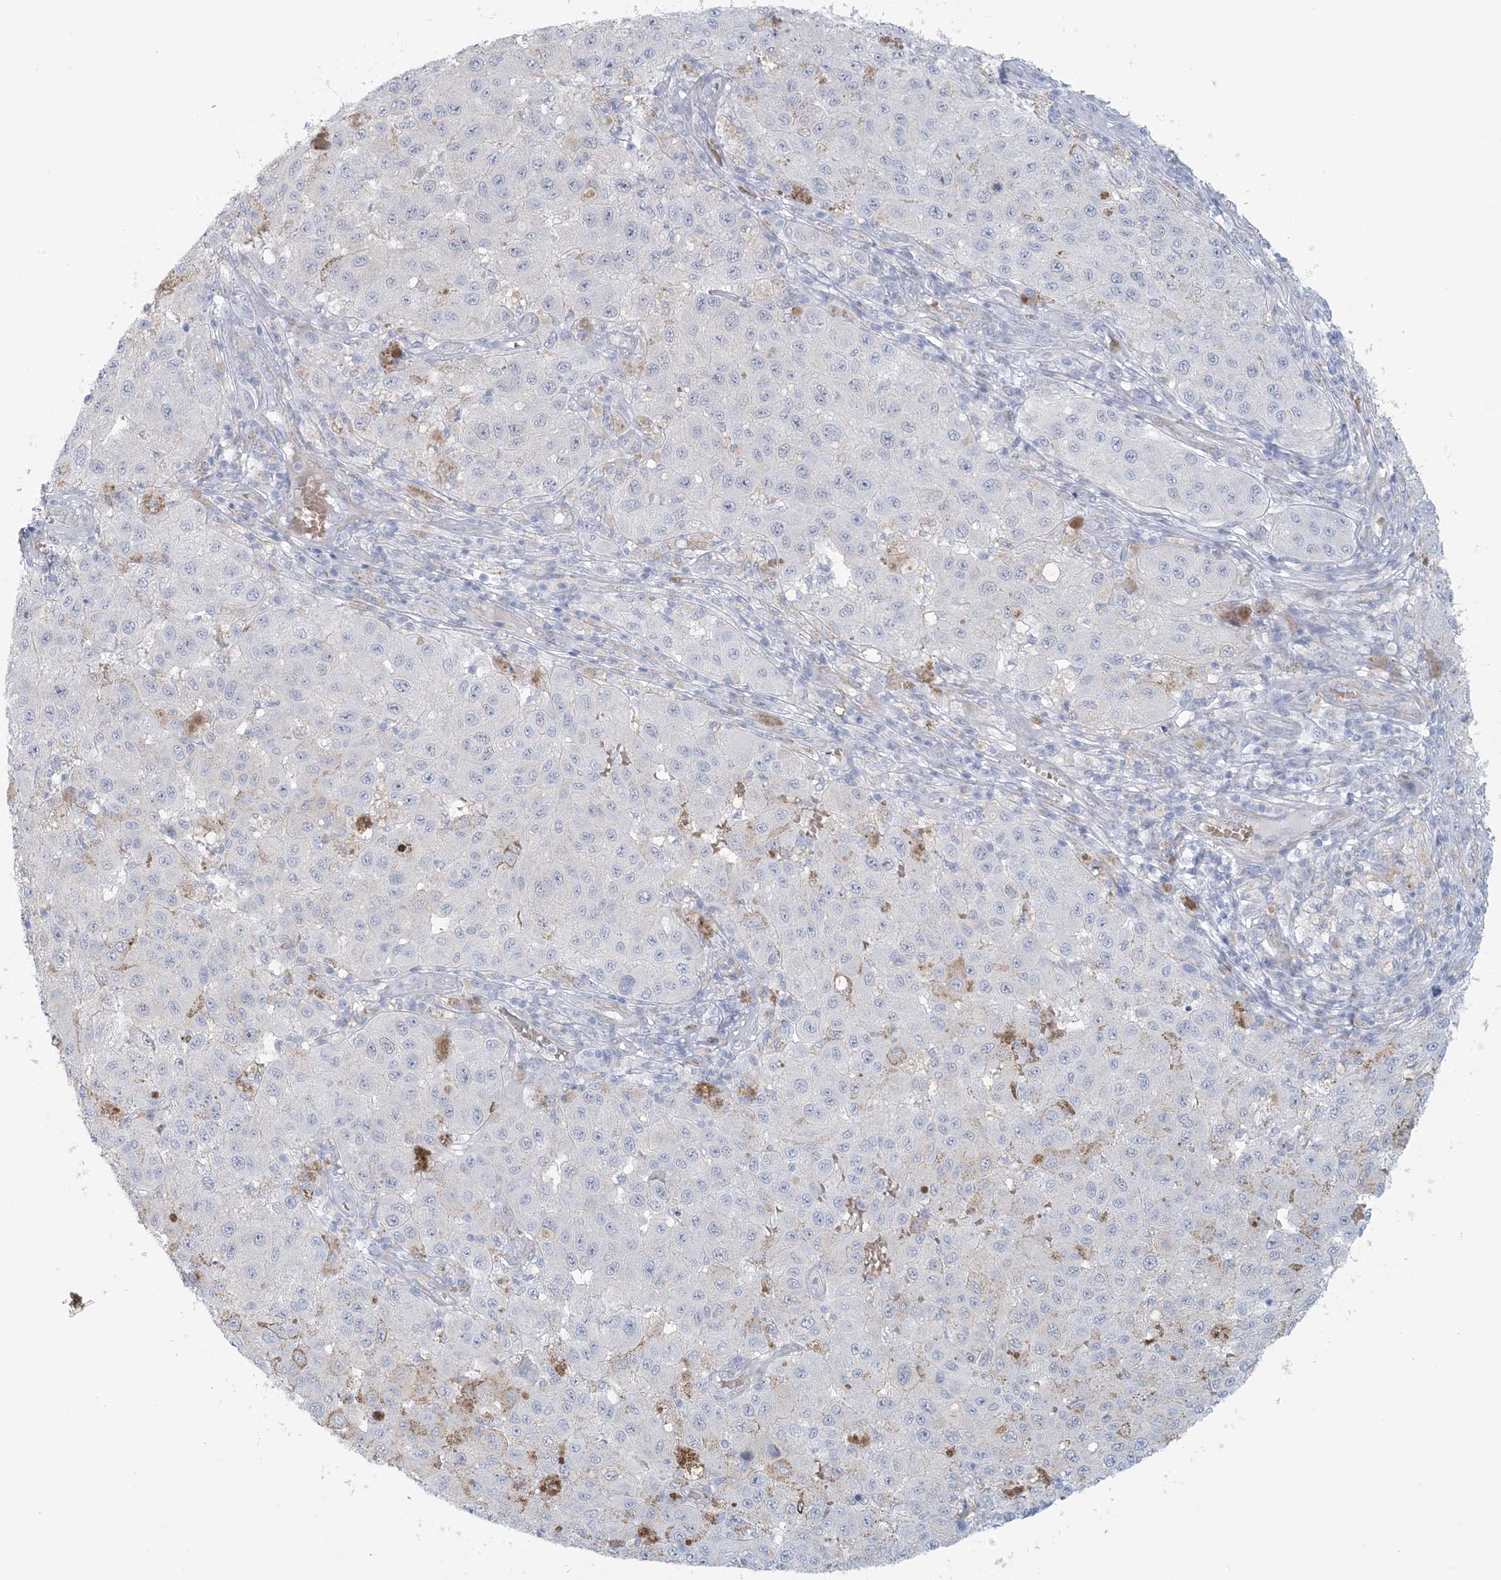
{"staining": {"intensity": "negative", "quantity": "none", "location": "none"}, "tissue": "melanoma", "cell_type": "Tumor cells", "image_type": "cancer", "snomed": [{"axis": "morphology", "description": "Malignant melanoma, NOS"}, {"axis": "topography", "description": "Skin"}], "caption": "Tumor cells show no significant positivity in melanoma.", "gene": "AGXT", "patient": {"sex": "female", "age": 64}}